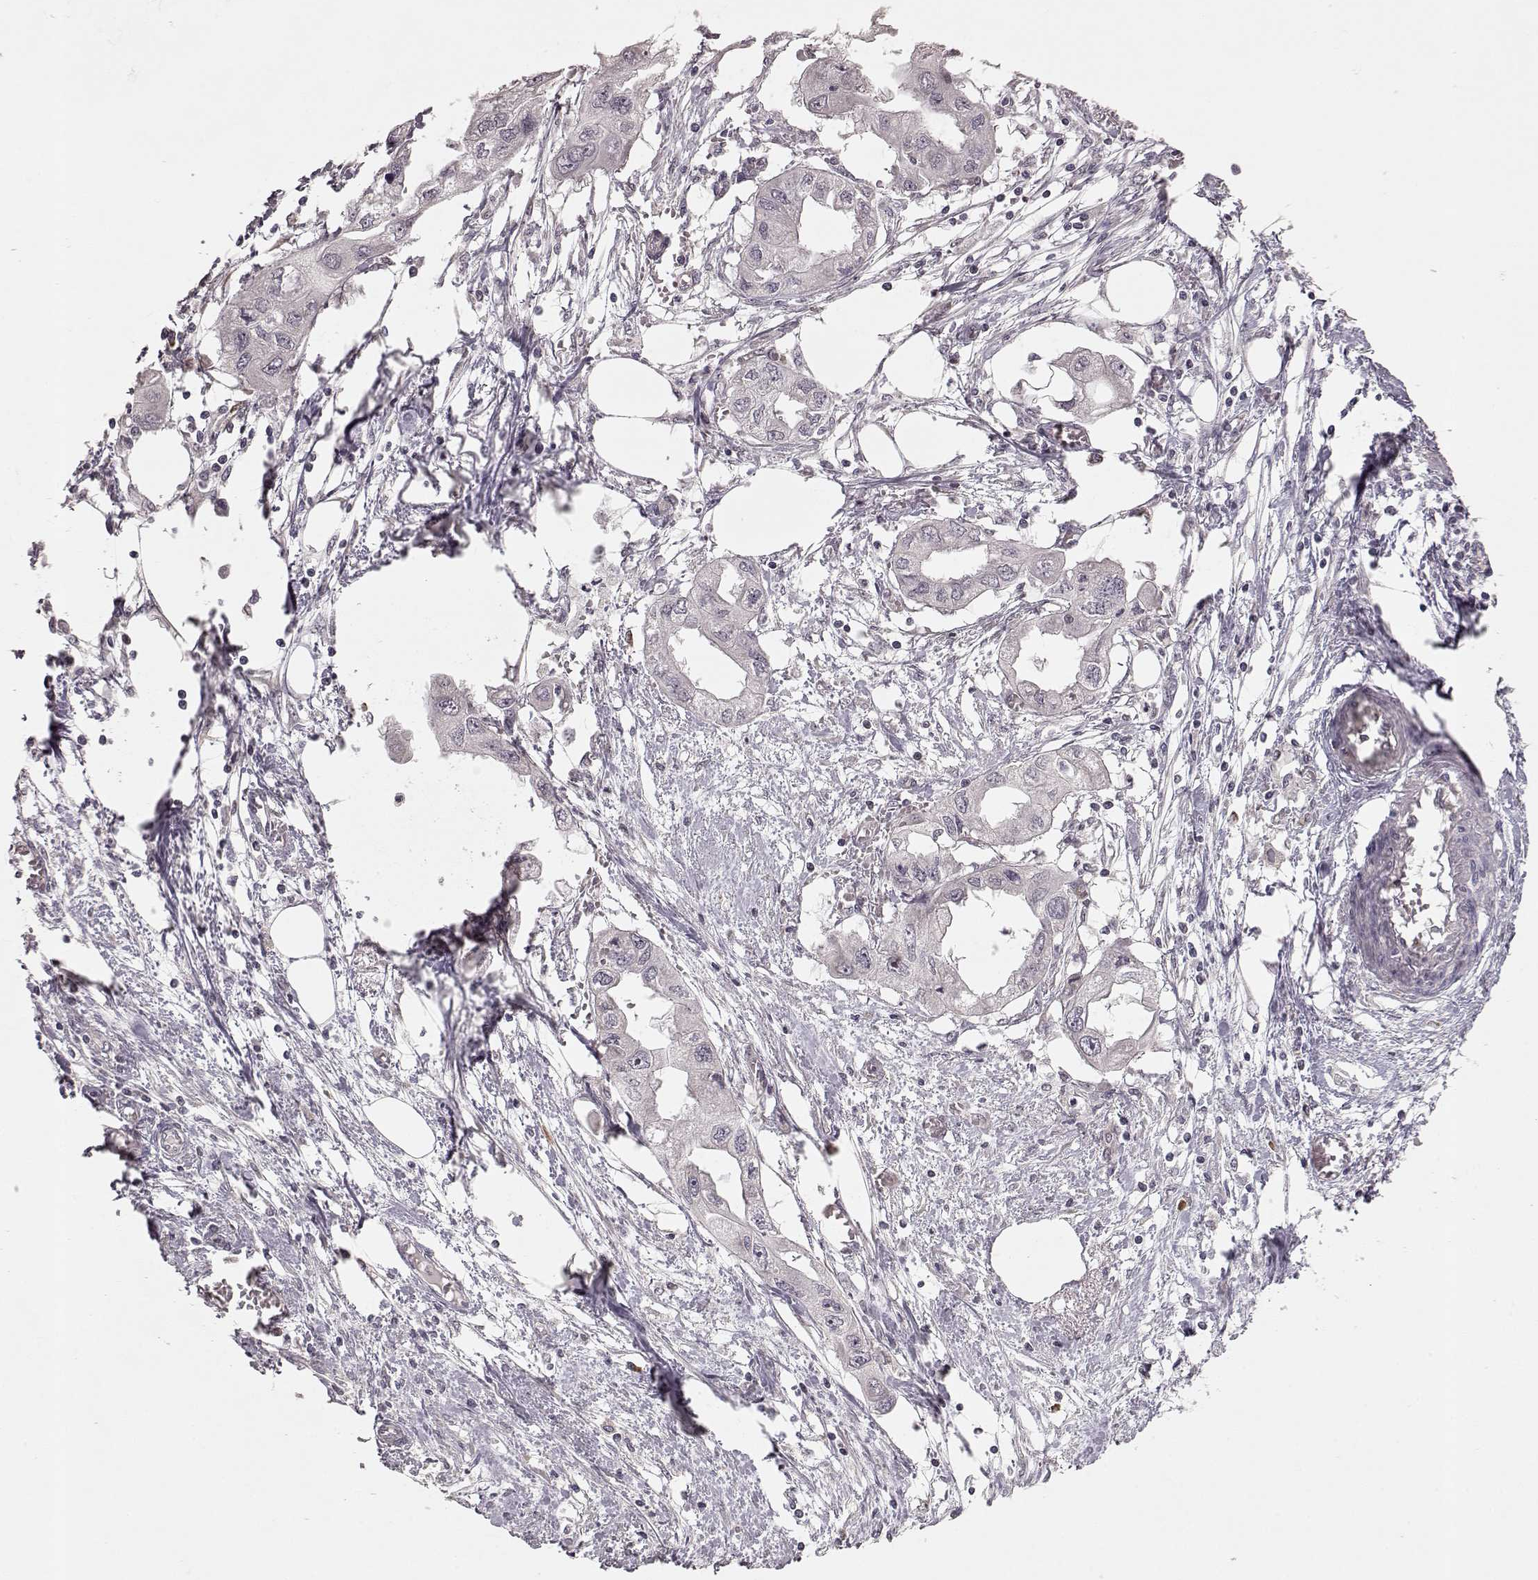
{"staining": {"intensity": "negative", "quantity": "none", "location": "none"}, "tissue": "endometrial cancer", "cell_type": "Tumor cells", "image_type": "cancer", "snomed": [{"axis": "morphology", "description": "Adenocarcinoma, NOS"}, {"axis": "morphology", "description": "Adenocarcinoma, metastatic, NOS"}, {"axis": "topography", "description": "Adipose tissue"}, {"axis": "topography", "description": "Endometrium"}], "caption": "This is a micrograph of IHC staining of endometrial metastatic adenocarcinoma, which shows no expression in tumor cells.", "gene": "ELOVL5", "patient": {"sex": "female", "age": 67}}